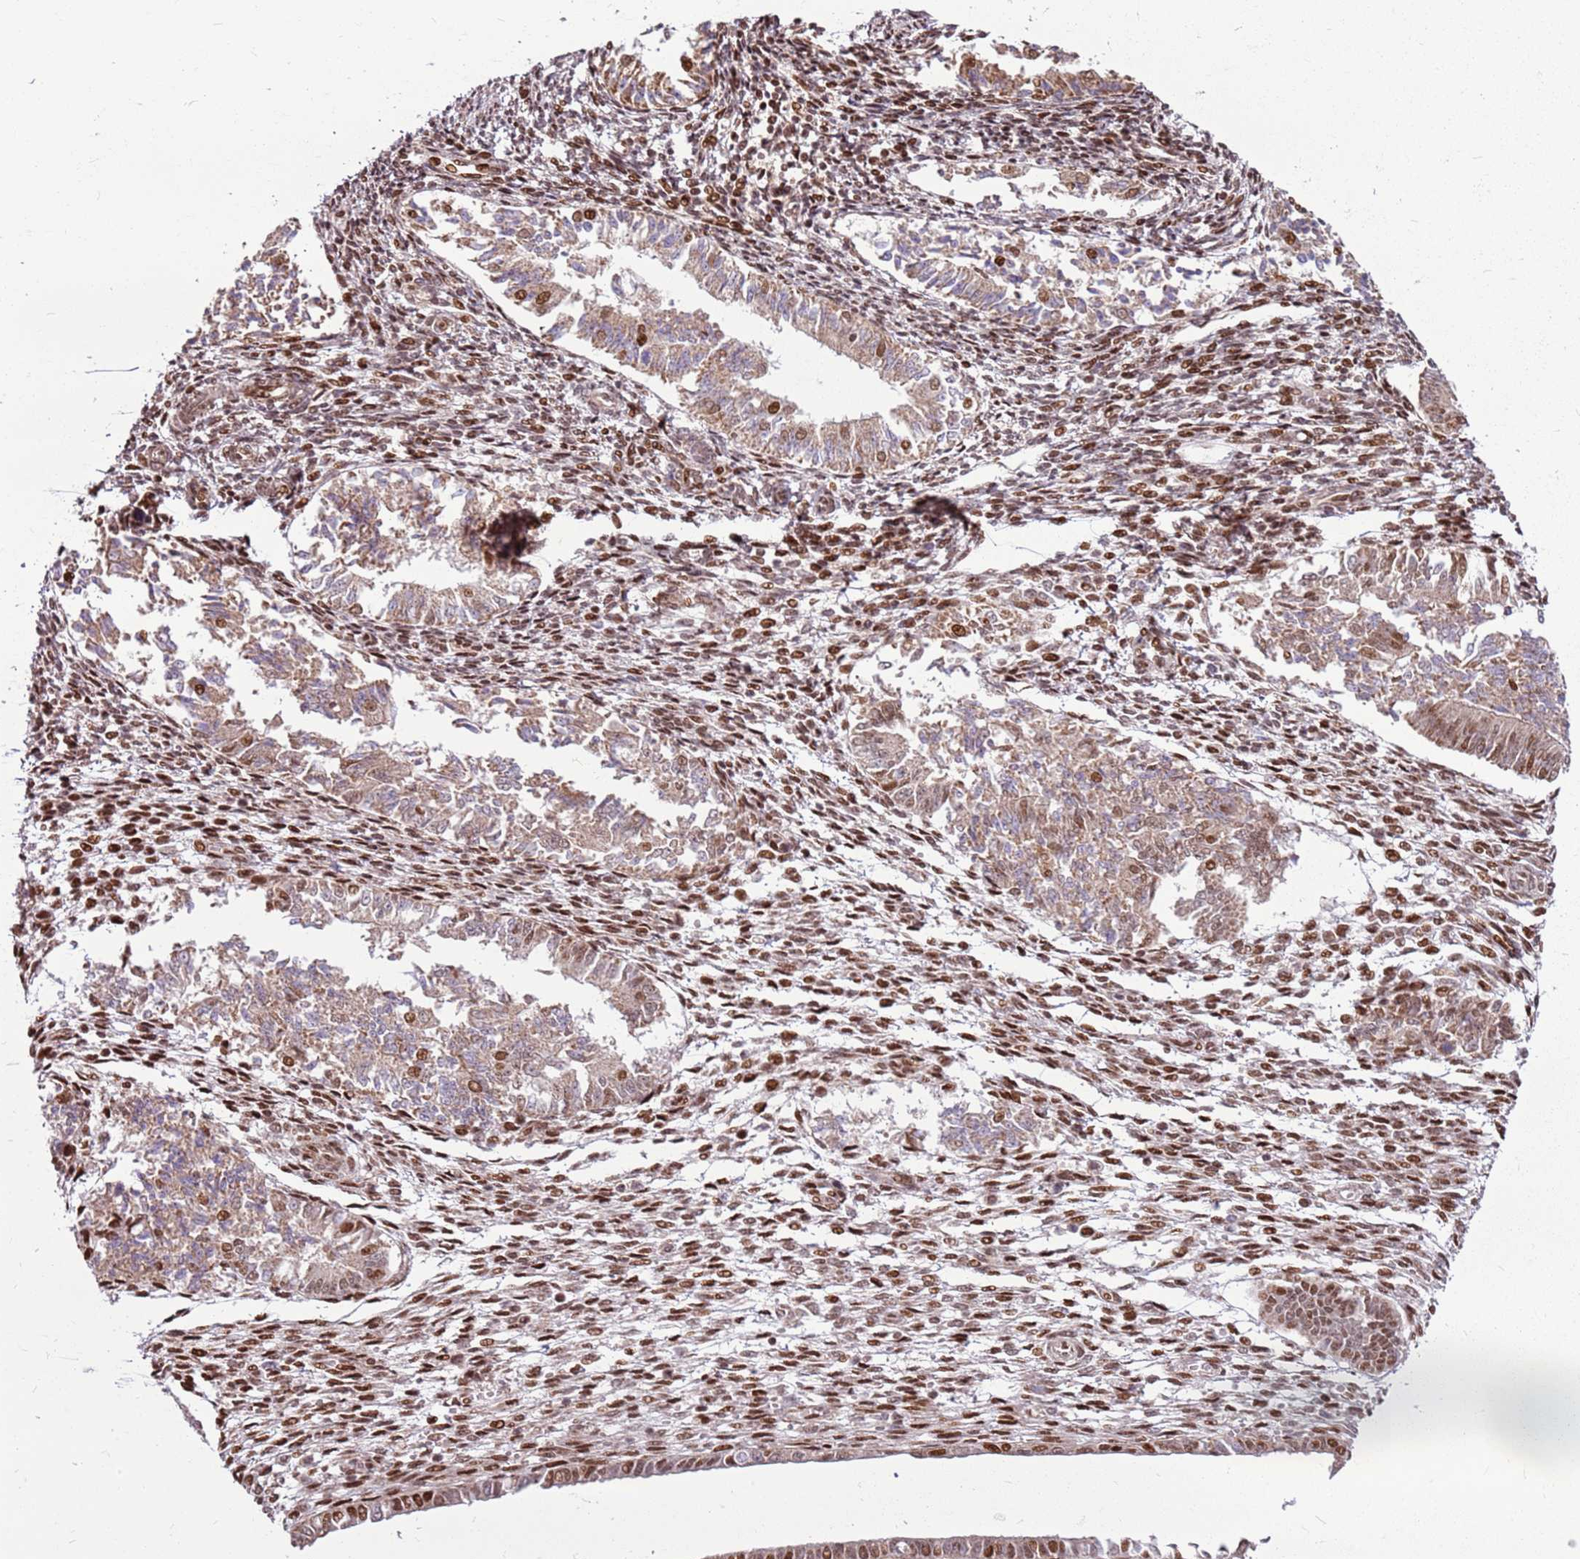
{"staining": {"intensity": "moderate", "quantity": ">75%", "location": "nuclear"}, "tissue": "endometrium", "cell_type": "Cells in endometrial stroma", "image_type": "normal", "snomed": [{"axis": "morphology", "description": "Normal tissue, NOS"}, {"axis": "topography", "description": "Uterus"}, {"axis": "topography", "description": "Endometrium"}], "caption": "High-power microscopy captured an immunohistochemistry (IHC) image of benign endometrium, revealing moderate nuclear positivity in about >75% of cells in endometrial stroma. The staining is performed using DAB (3,3'-diaminobenzidine) brown chromogen to label protein expression. The nuclei are counter-stained blue using hematoxylin.", "gene": "PCTP", "patient": {"sex": "female", "age": 48}}